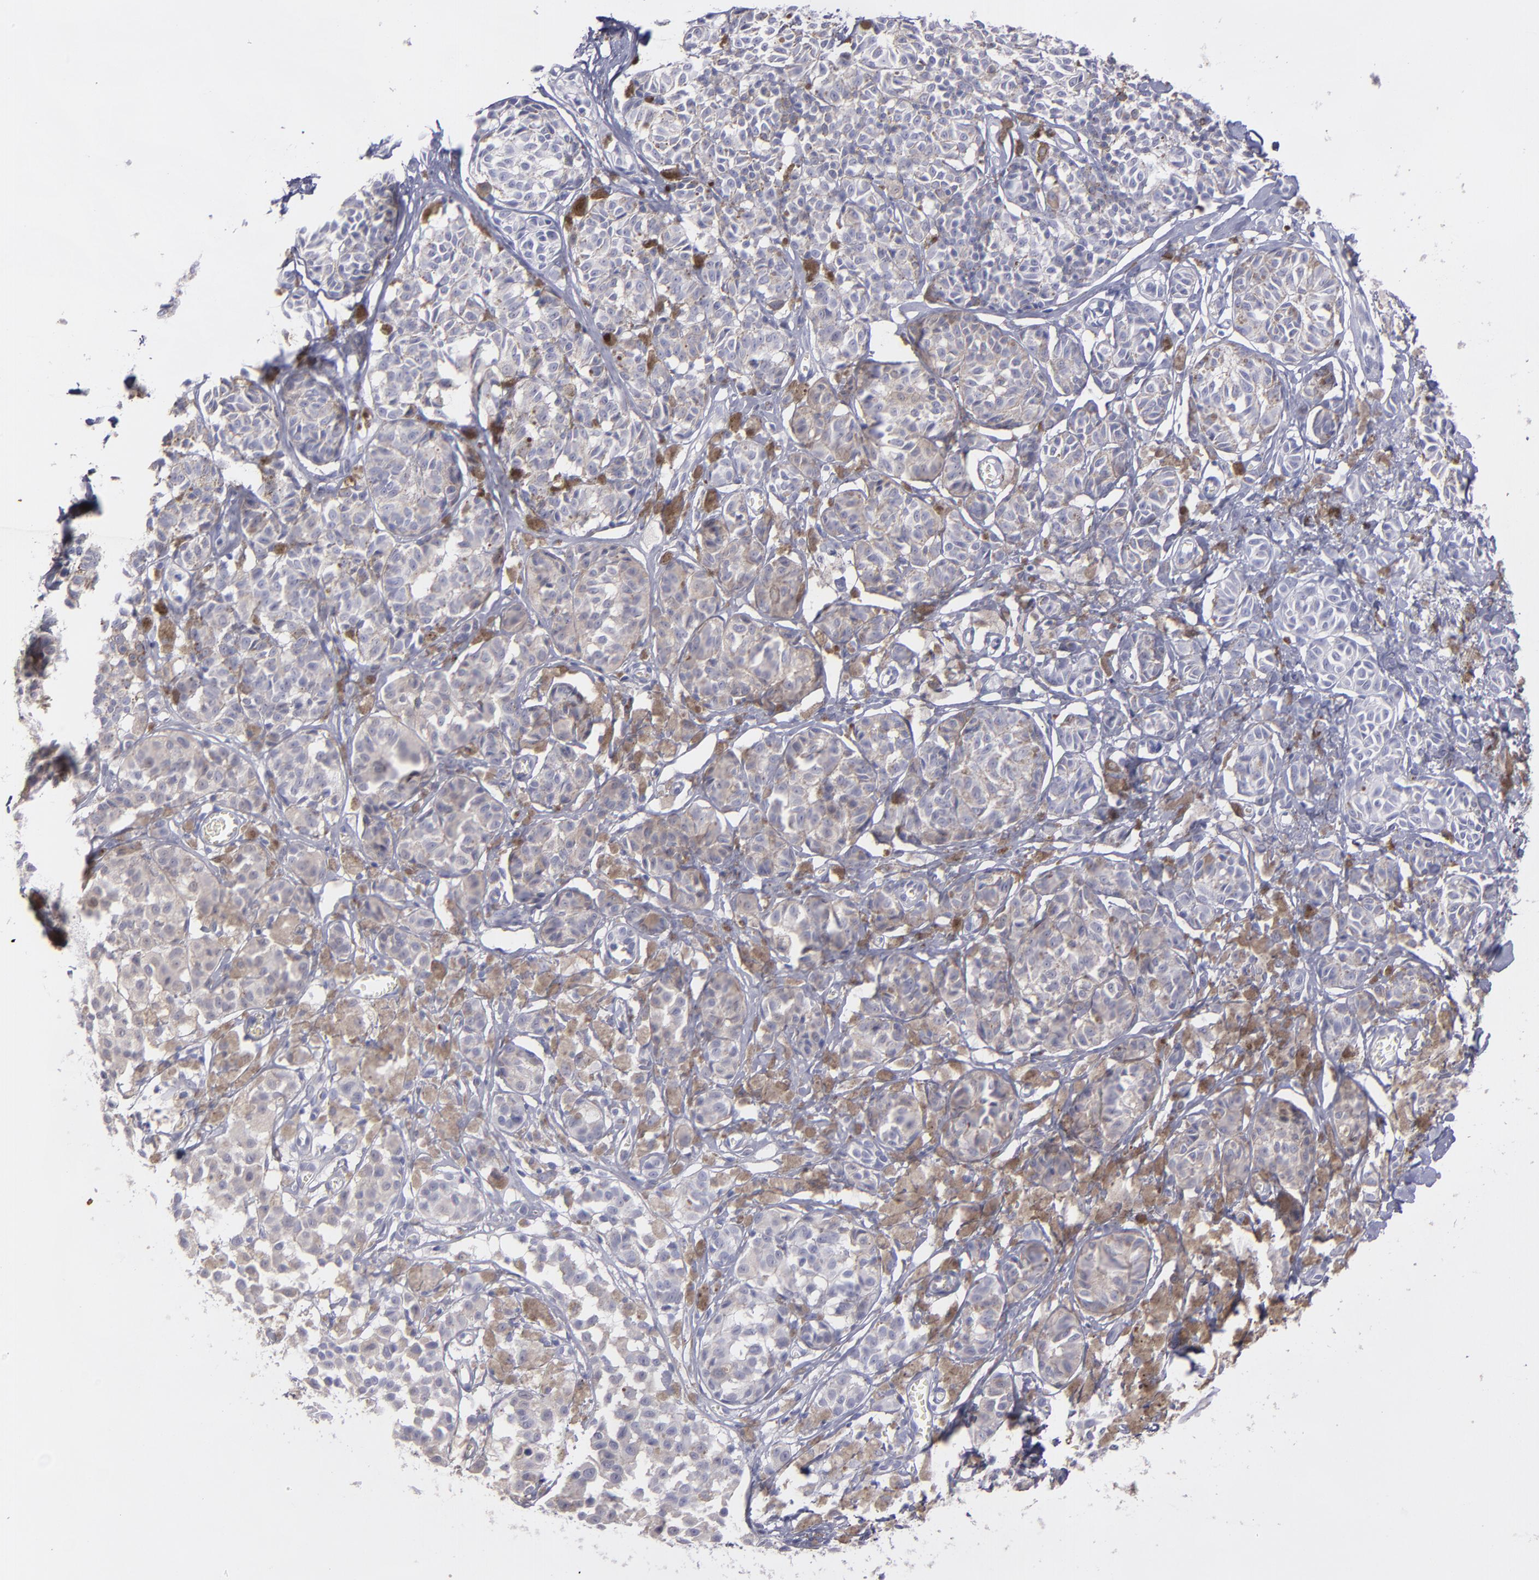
{"staining": {"intensity": "weak", "quantity": "25%-75%", "location": "cytoplasmic/membranous"}, "tissue": "melanoma", "cell_type": "Tumor cells", "image_type": "cancer", "snomed": [{"axis": "morphology", "description": "Malignant melanoma, NOS"}, {"axis": "topography", "description": "Skin"}], "caption": "Brown immunohistochemical staining in human melanoma displays weak cytoplasmic/membranous staining in approximately 25%-75% of tumor cells. The protein of interest is stained brown, and the nuclei are stained in blue (DAB IHC with brightfield microscopy, high magnification).", "gene": "SNAP25", "patient": {"sex": "male", "age": 76}}